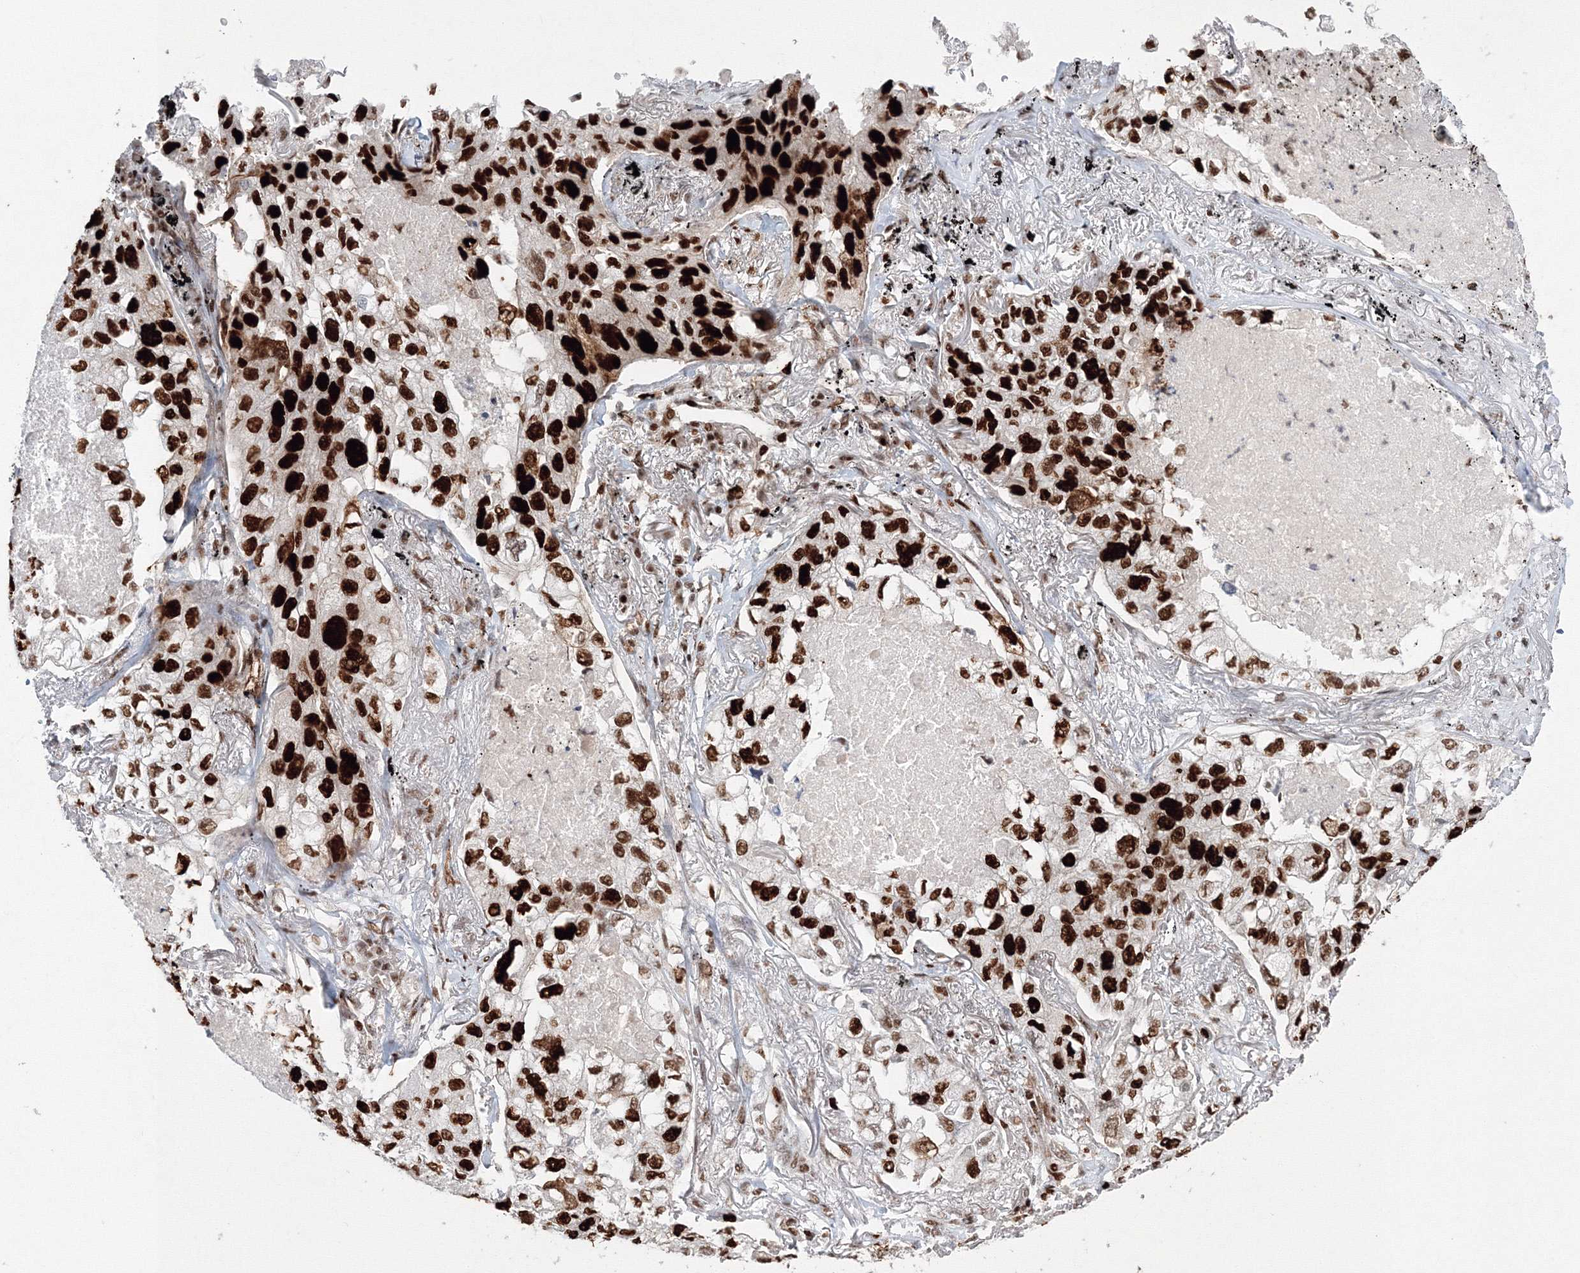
{"staining": {"intensity": "strong", "quantity": ">75%", "location": "nuclear"}, "tissue": "lung cancer", "cell_type": "Tumor cells", "image_type": "cancer", "snomed": [{"axis": "morphology", "description": "Adenocarcinoma, NOS"}, {"axis": "topography", "description": "Lung"}], "caption": "Strong nuclear staining for a protein is appreciated in about >75% of tumor cells of adenocarcinoma (lung) using immunohistochemistry (IHC).", "gene": "LIG1", "patient": {"sex": "male", "age": 65}}